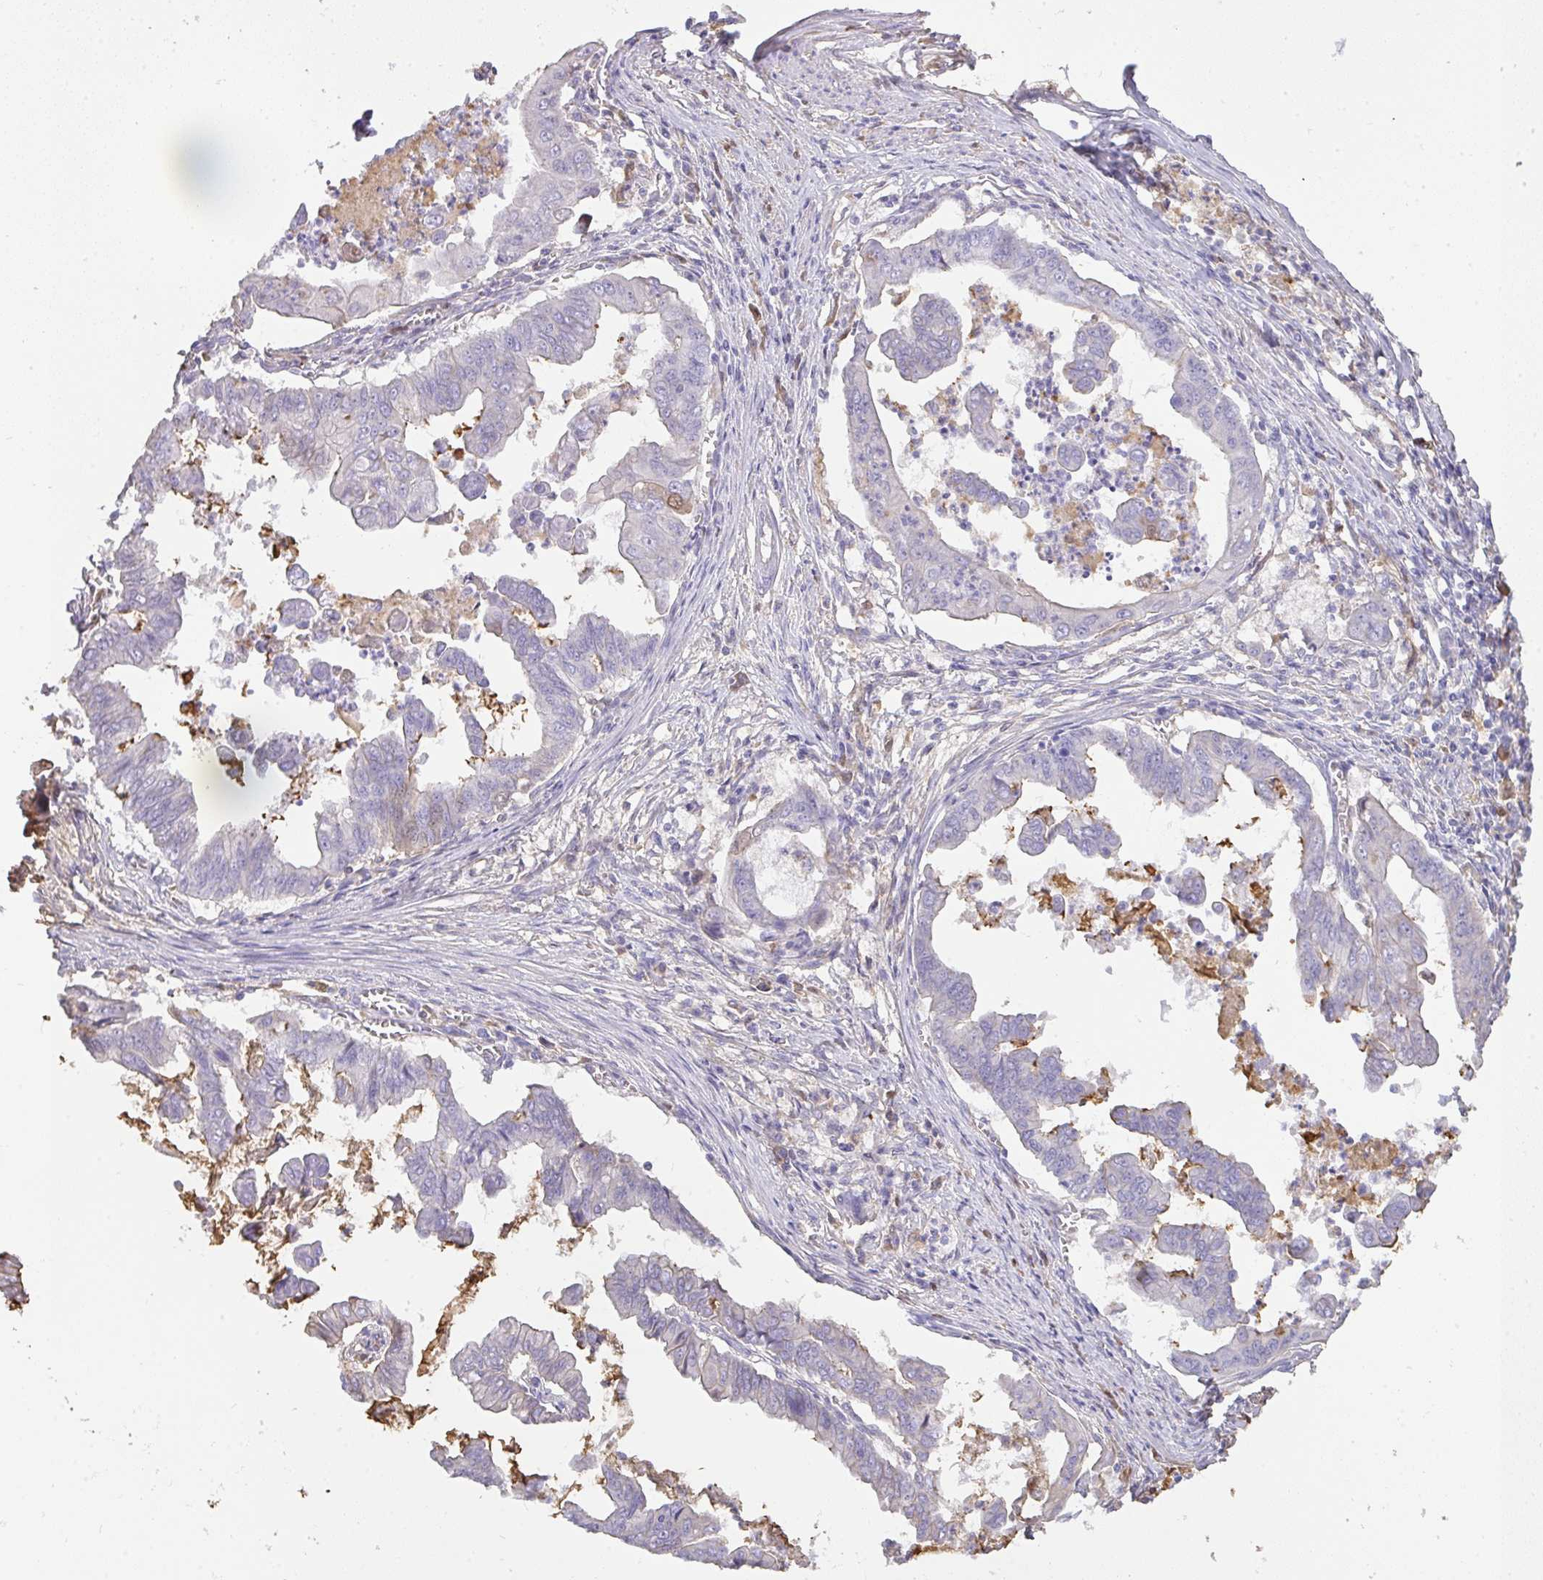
{"staining": {"intensity": "negative", "quantity": "none", "location": "none"}, "tissue": "stomach cancer", "cell_type": "Tumor cells", "image_type": "cancer", "snomed": [{"axis": "morphology", "description": "Adenocarcinoma, NOS"}, {"axis": "topography", "description": "Stomach, upper"}], "caption": "An immunohistochemistry histopathology image of adenocarcinoma (stomach) is shown. There is no staining in tumor cells of adenocarcinoma (stomach).", "gene": "SMYD5", "patient": {"sex": "male", "age": 80}}